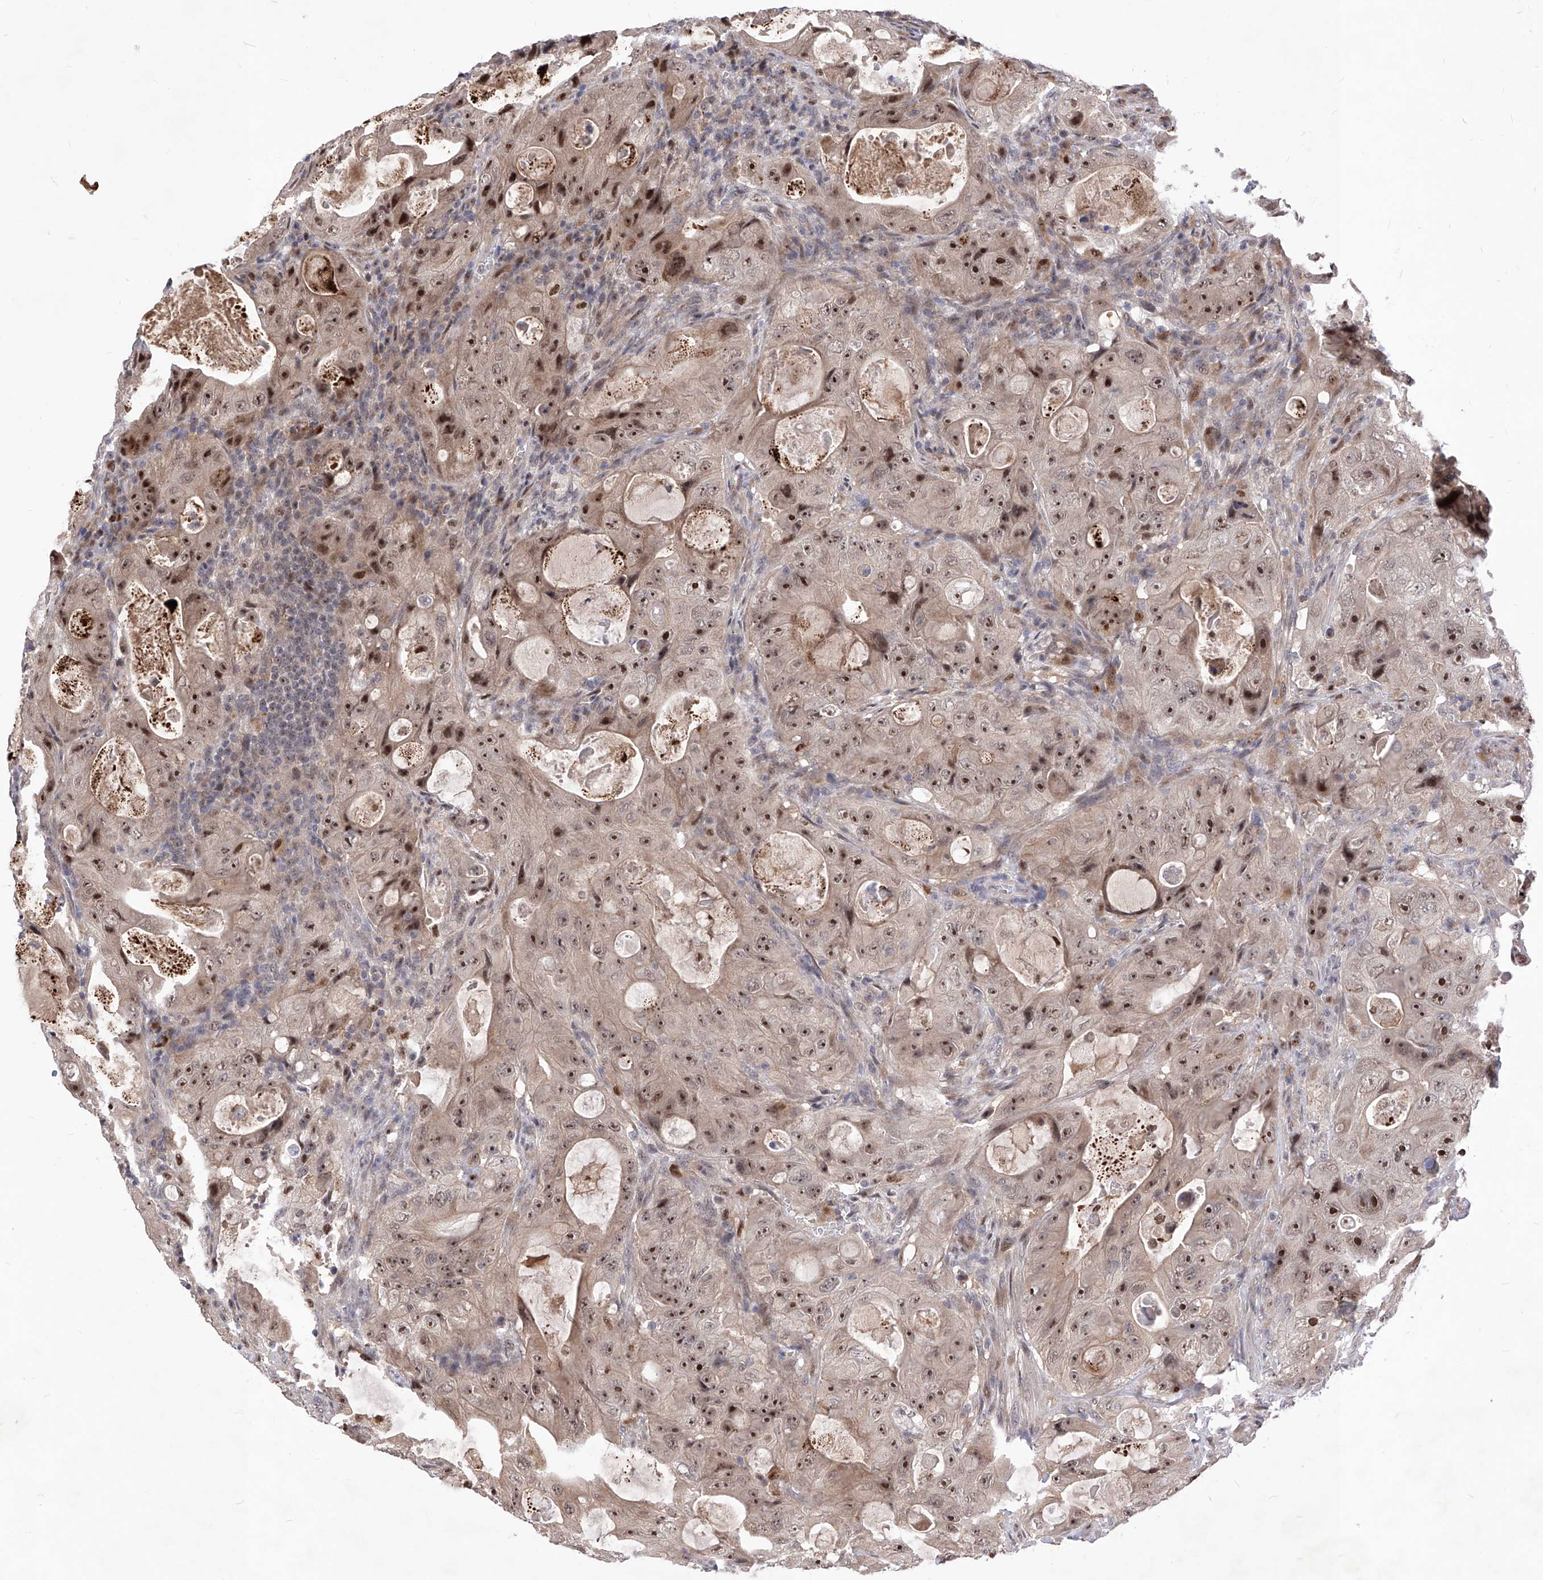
{"staining": {"intensity": "strong", "quantity": ">75%", "location": "nuclear"}, "tissue": "colorectal cancer", "cell_type": "Tumor cells", "image_type": "cancer", "snomed": [{"axis": "morphology", "description": "Adenocarcinoma, NOS"}, {"axis": "topography", "description": "Colon"}], "caption": "Protein analysis of colorectal cancer (adenocarcinoma) tissue reveals strong nuclear staining in about >75% of tumor cells.", "gene": "LGR4", "patient": {"sex": "female", "age": 46}}